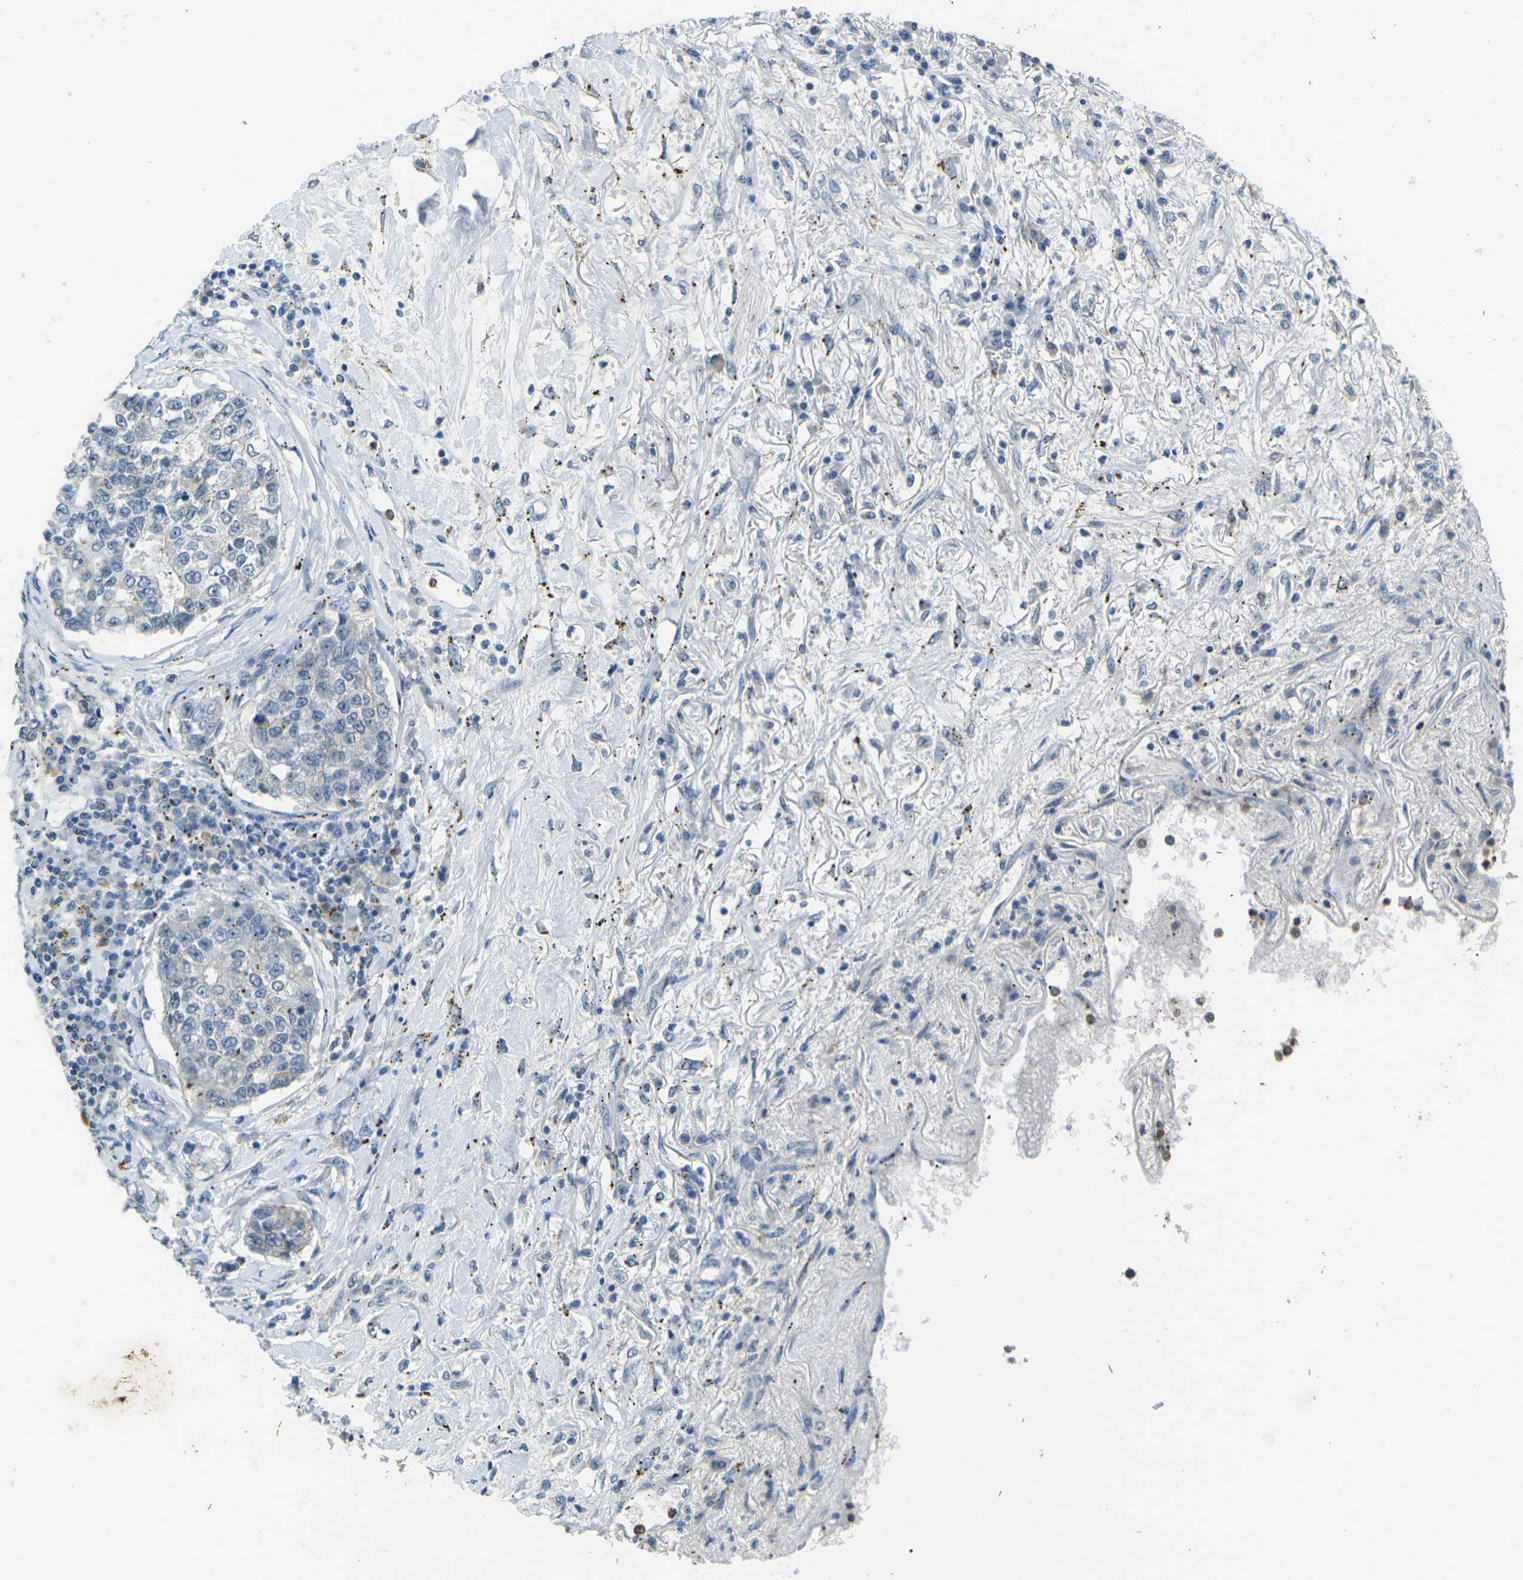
{"staining": {"intensity": "negative", "quantity": "none", "location": "none"}, "tissue": "lung cancer", "cell_type": "Tumor cells", "image_type": "cancer", "snomed": [{"axis": "morphology", "description": "Adenocarcinoma, NOS"}, {"axis": "topography", "description": "Lung"}], "caption": "Tumor cells are negative for brown protein staining in adenocarcinoma (lung).", "gene": "SPTBN2", "patient": {"sex": "male", "age": 49}}